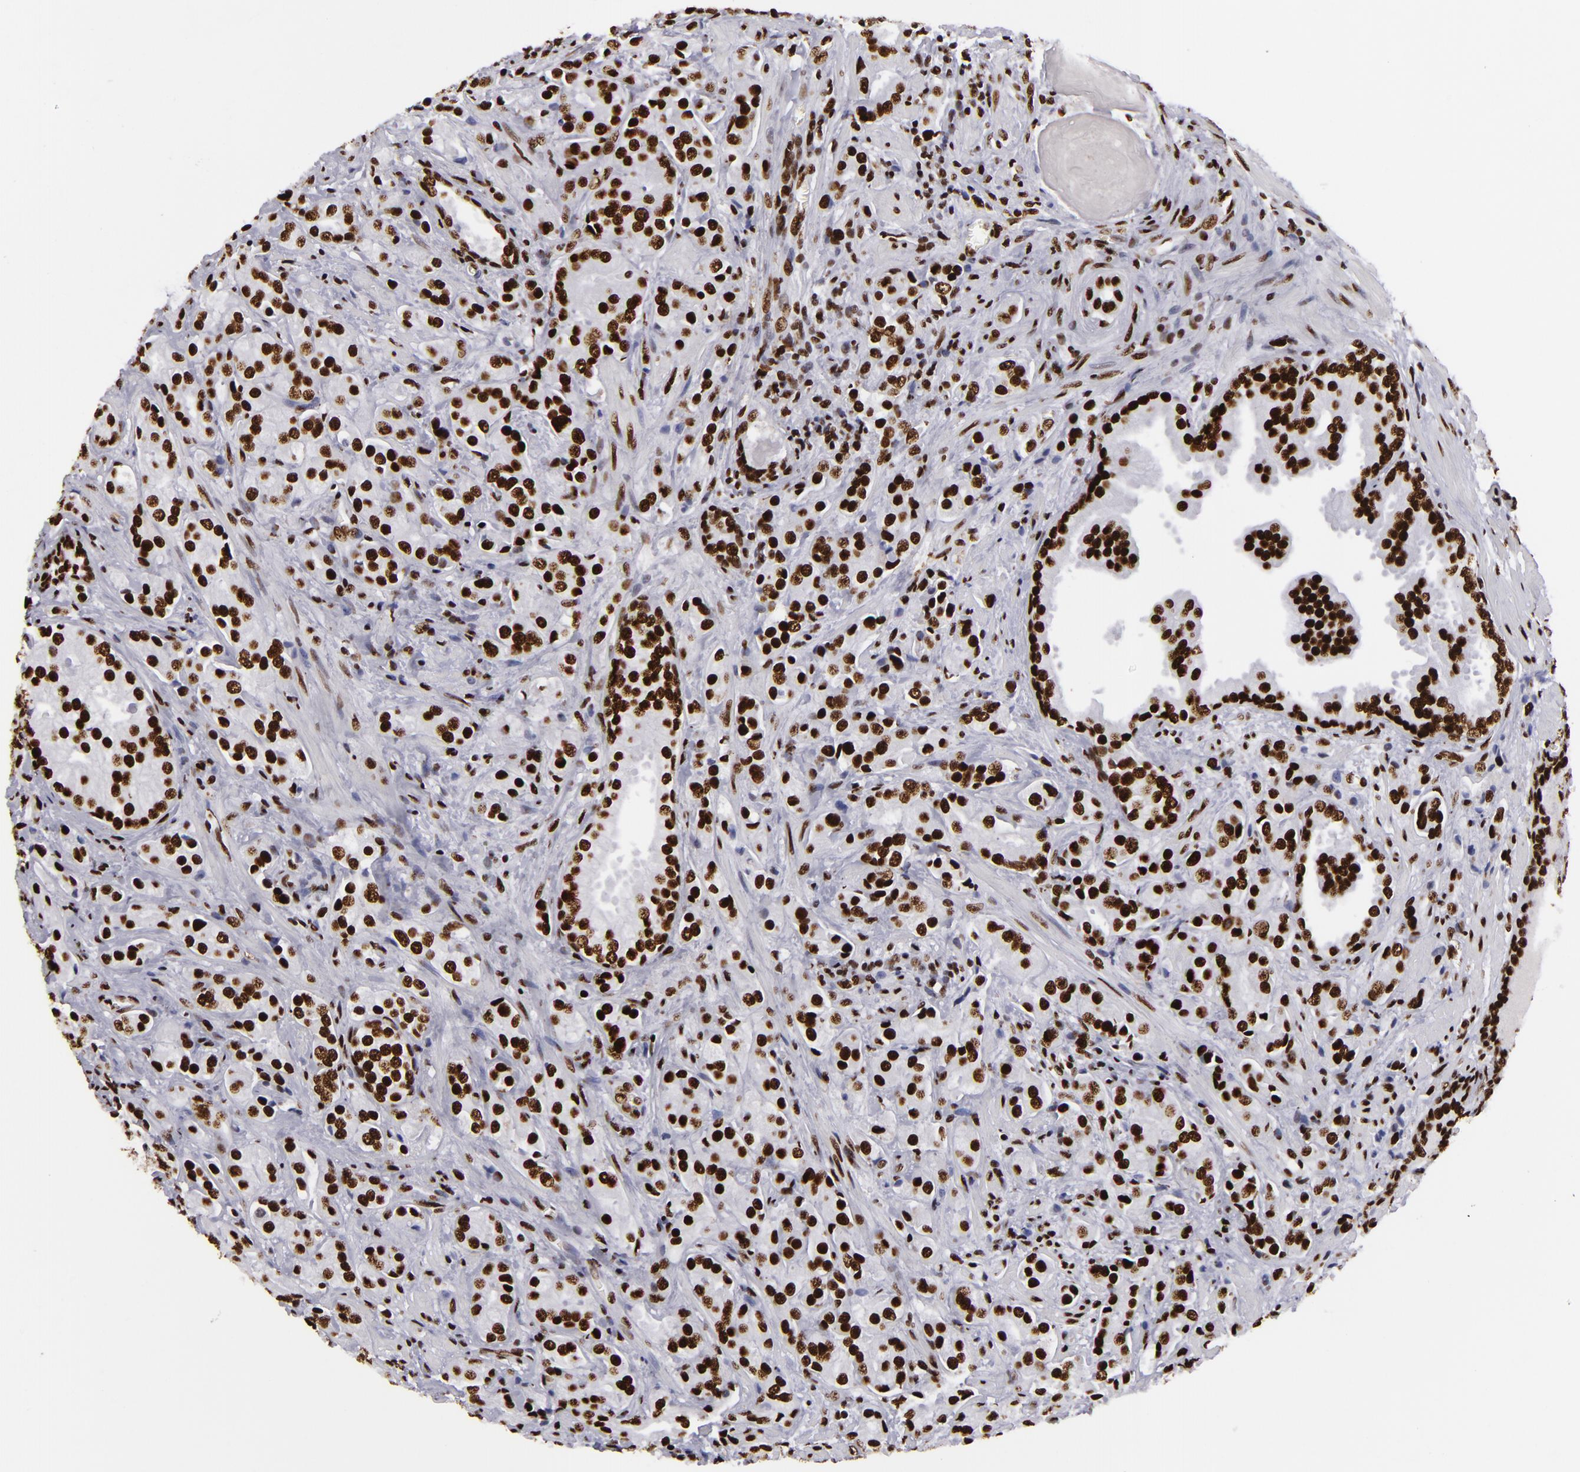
{"staining": {"intensity": "strong", "quantity": ">75%", "location": "nuclear"}, "tissue": "prostate cancer", "cell_type": "Tumor cells", "image_type": "cancer", "snomed": [{"axis": "morphology", "description": "Adenocarcinoma, Medium grade"}, {"axis": "topography", "description": "Prostate"}], "caption": "Protein staining by immunohistochemistry (IHC) displays strong nuclear staining in about >75% of tumor cells in prostate adenocarcinoma (medium-grade). The staining is performed using DAB brown chromogen to label protein expression. The nuclei are counter-stained blue using hematoxylin.", "gene": "SAFB", "patient": {"sex": "male", "age": 70}}